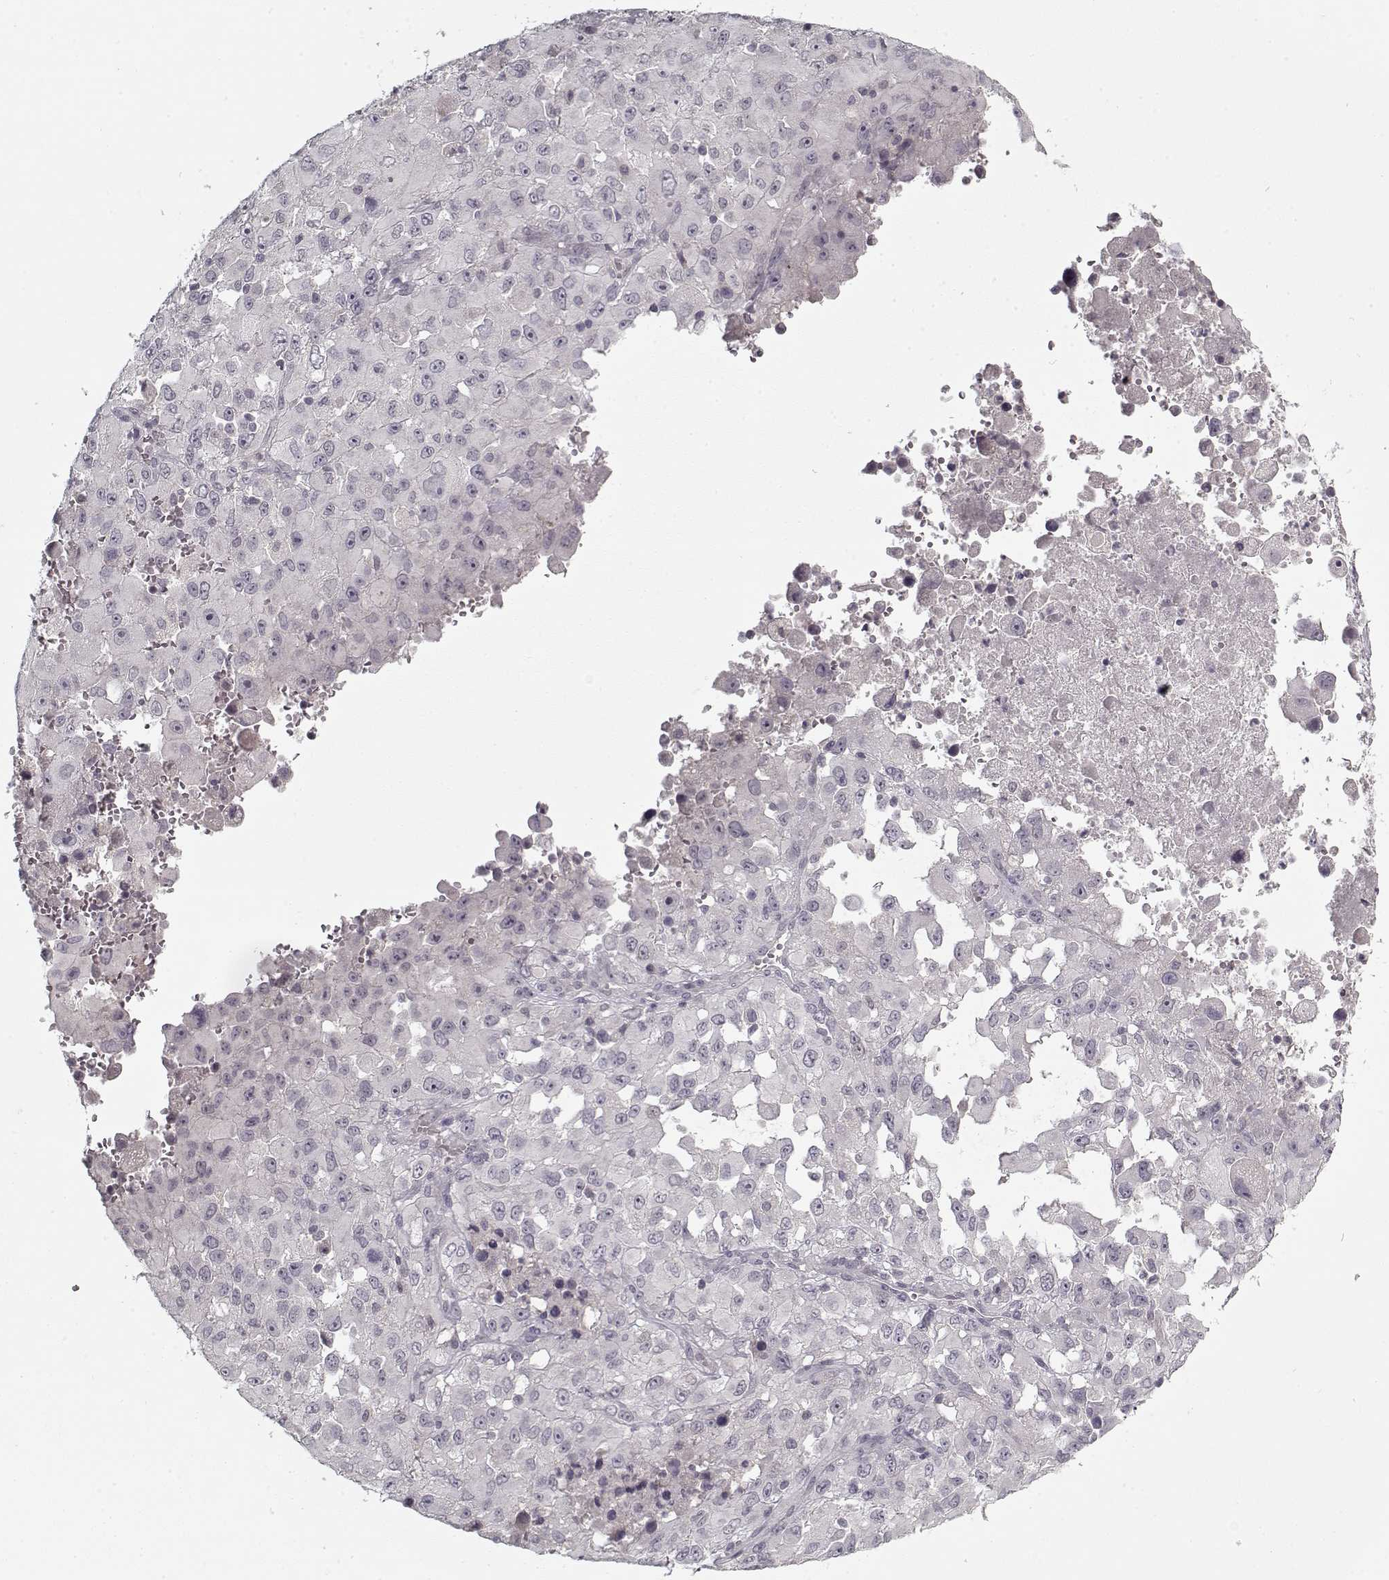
{"staining": {"intensity": "negative", "quantity": "none", "location": "none"}, "tissue": "melanoma", "cell_type": "Tumor cells", "image_type": "cancer", "snomed": [{"axis": "morphology", "description": "Malignant melanoma, Metastatic site"}, {"axis": "topography", "description": "Soft tissue"}], "caption": "Immunohistochemistry (IHC) of human melanoma shows no expression in tumor cells.", "gene": "LAMA2", "patient": {"sex": "male", "age": 50}}